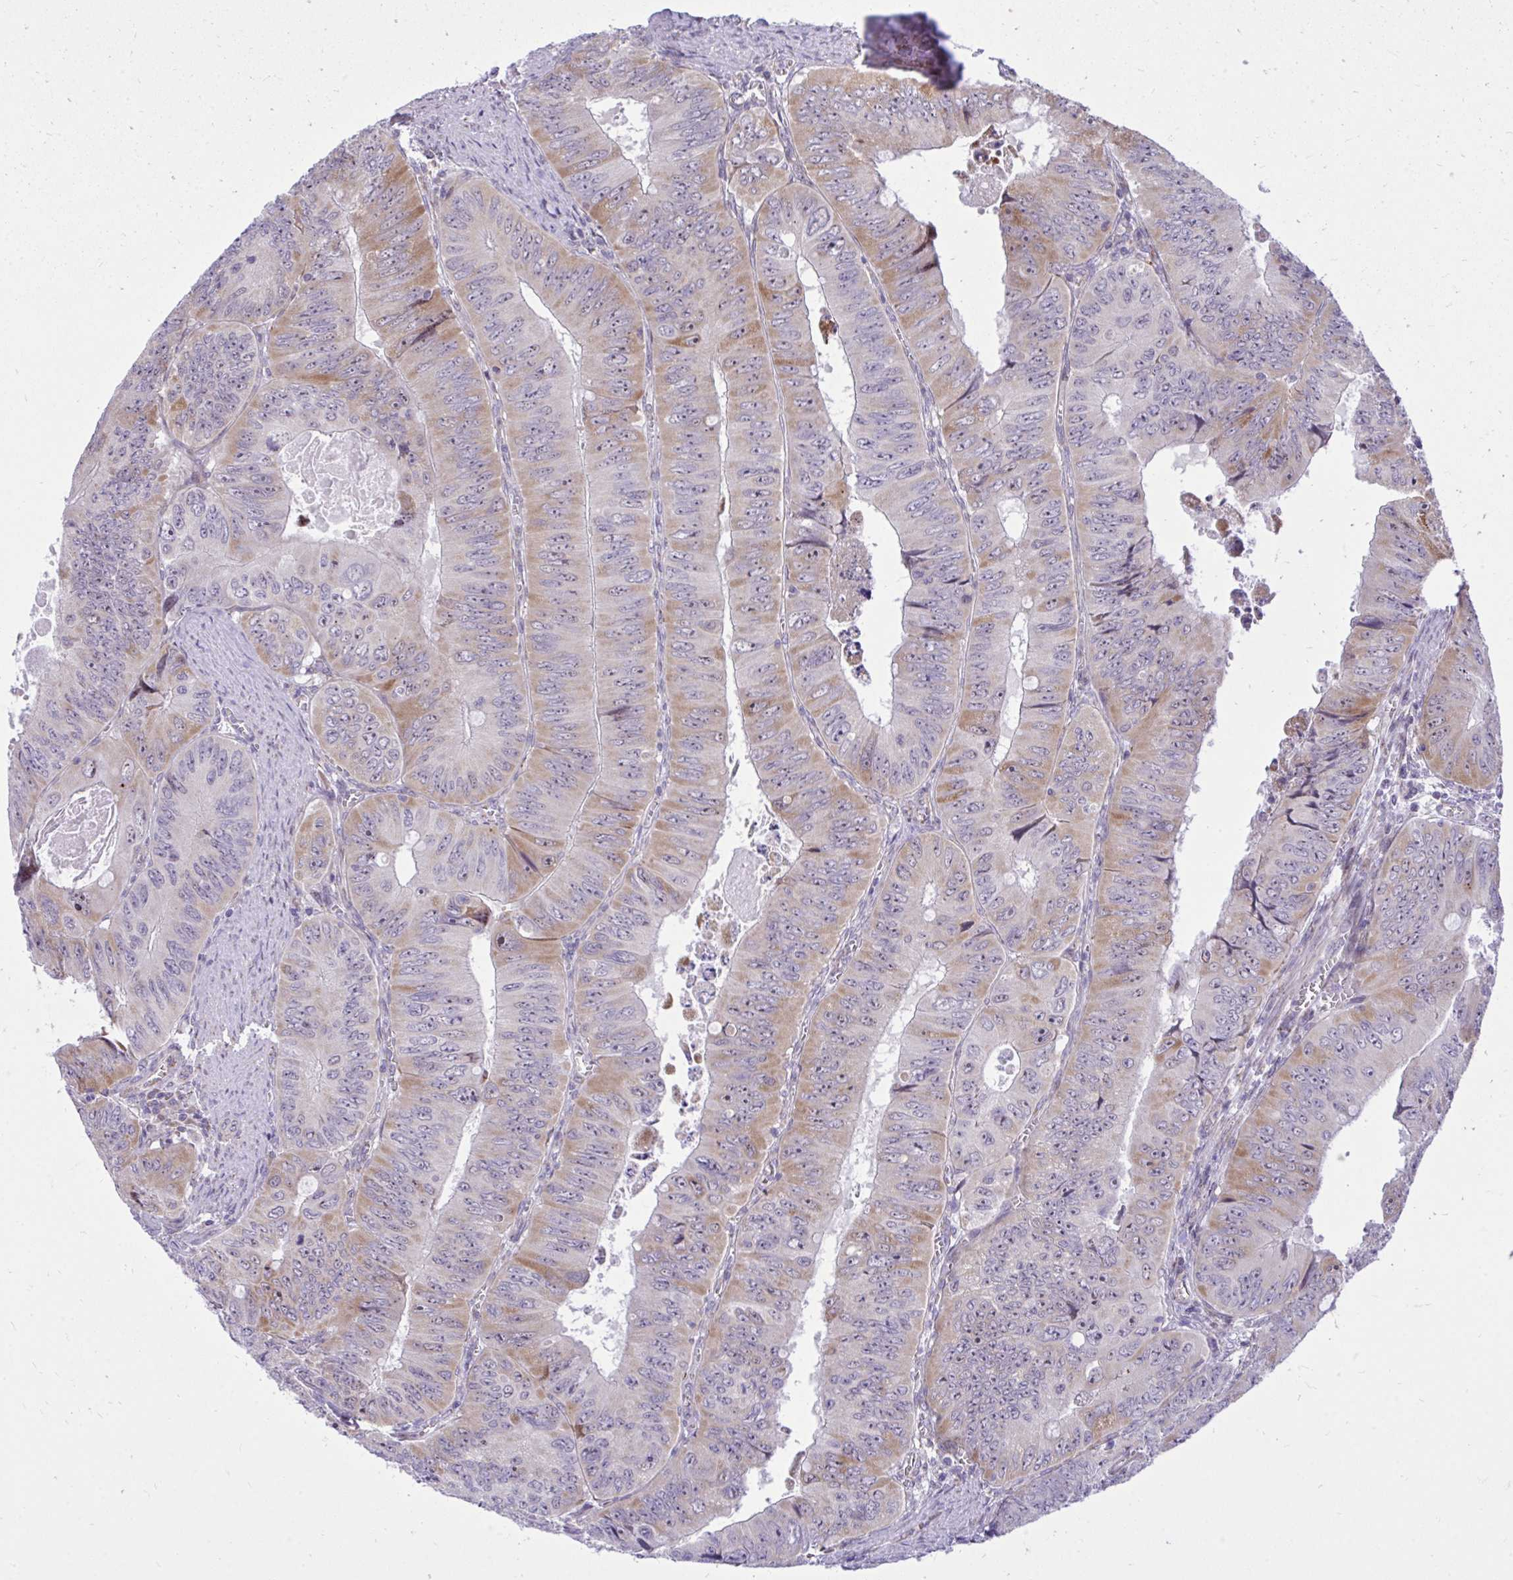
{"staining": {"intensity": "weak", "quantity": "25%-75%", "location": "cytoplasmic/membranous"}, "tissue": "colorectal cancer", "cell_type": "Tumor cells", "image_type": "cancer", "snomed": [{"axis": "morphology", "description": "Adenocarcinoma, NOS"}, {"axis": "topography", "description": "Colon"}], "caption": "Immunohistochemical staining of adenocarcinoma (colorectal) demonstrates low levels of weak cytoplasmic/membranous protein expression in about 25%-75% of tumor cells.", "gene": "GPRIN3", "patient": {"sex": "female", "age": 84}}